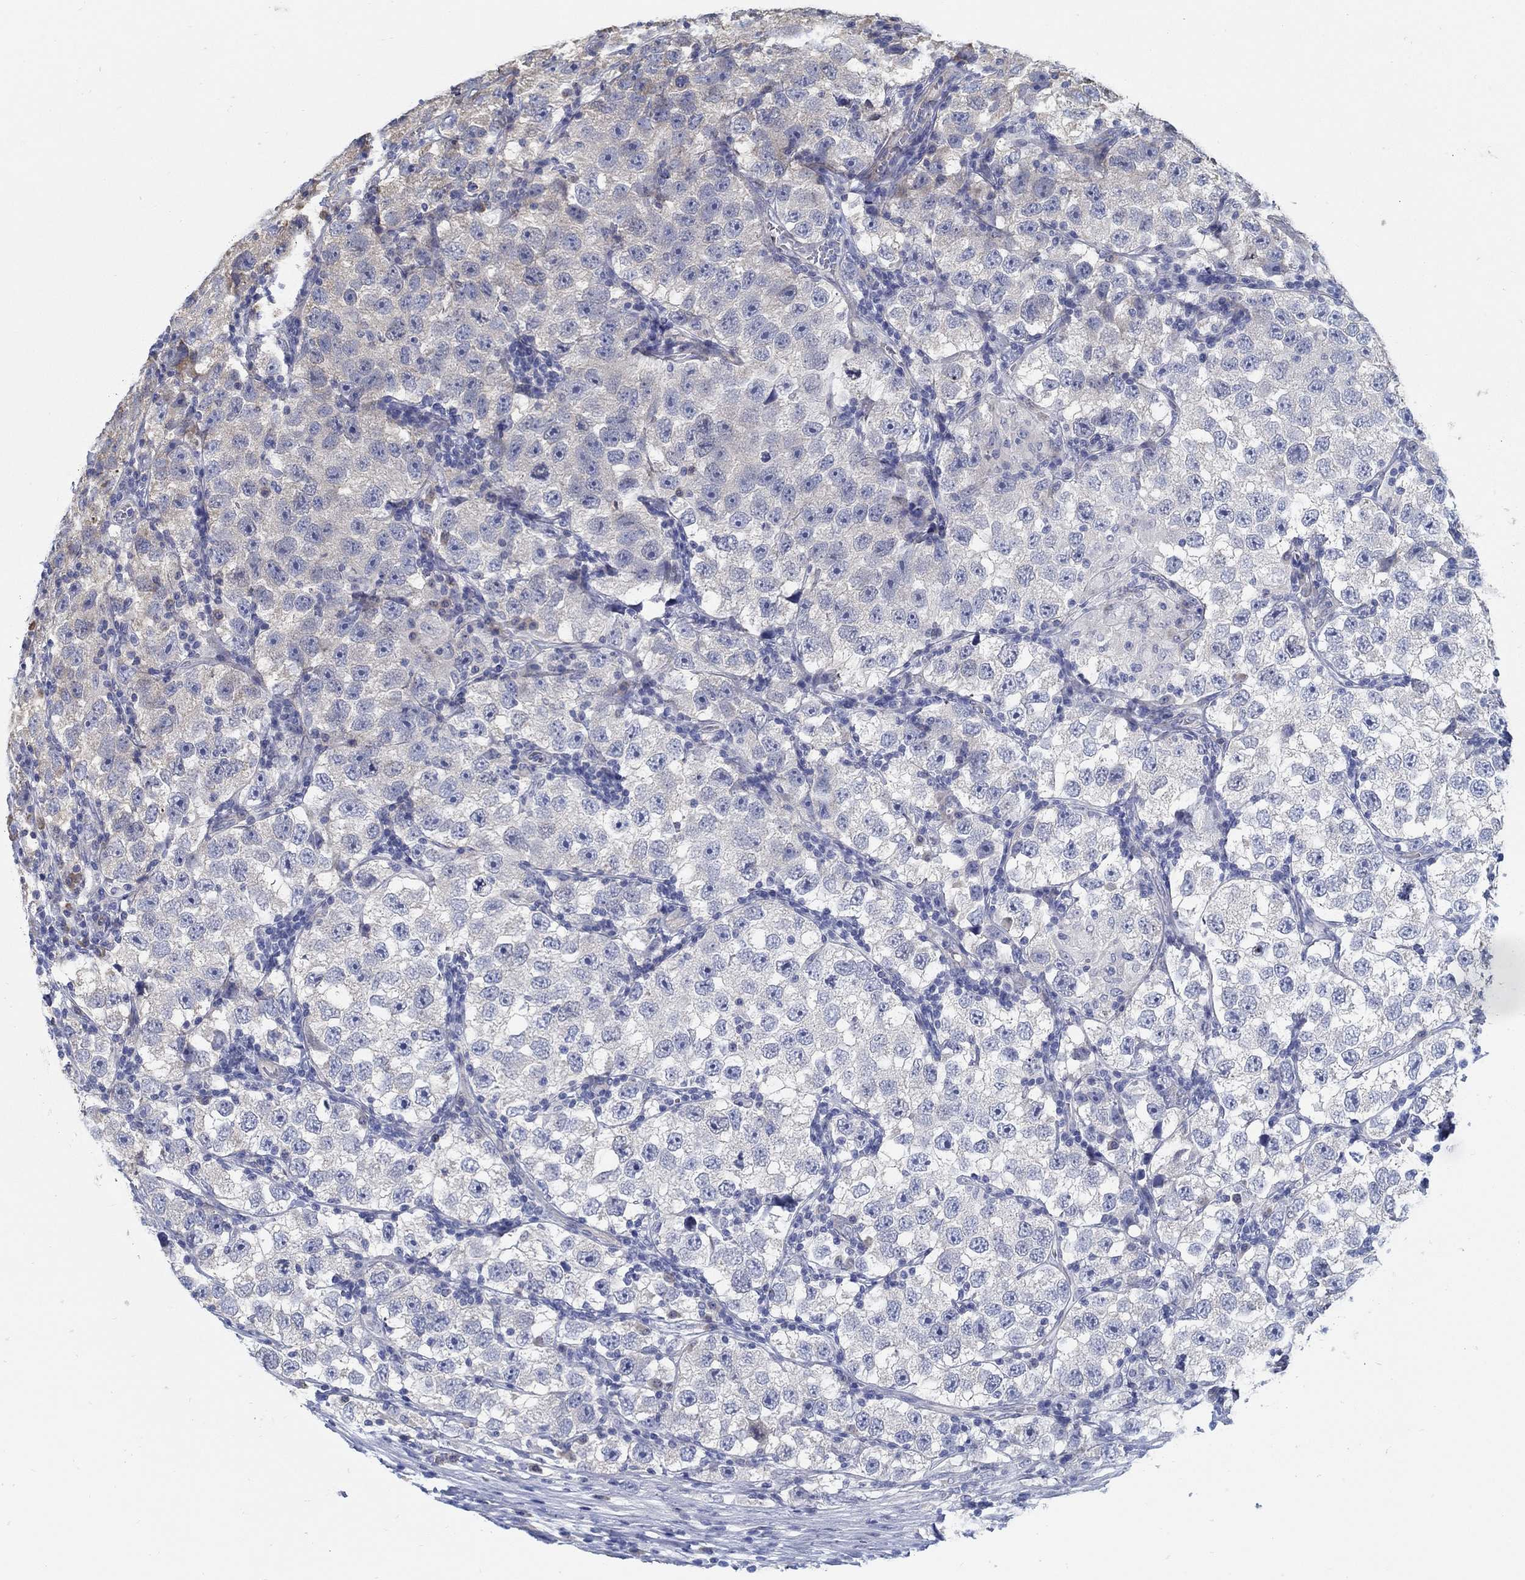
{"staining": {"intensity": "negative", "quantity": "none", "location": "none"}, "tissue": "testis cancer", "cell_type": "Tumor cells", "image_type": "cancer", "snomed": [{"axis": "morphology", "description": "Seminoma, NOS"}, {"axis": "topography", "description": "Testis"}], "caption": "Immunohistochemistry image of neoplastic tissue: testis seminoma stained with DAB (3,3'-diaminobenzidine) shows no significant protein positivity in tumor cells. (DAB (3,3'-diaminobenzidine) immunohistochemistry, high magnification).", "gene": "C15orf39", "patient": {"sex": "male", "age": 26}}